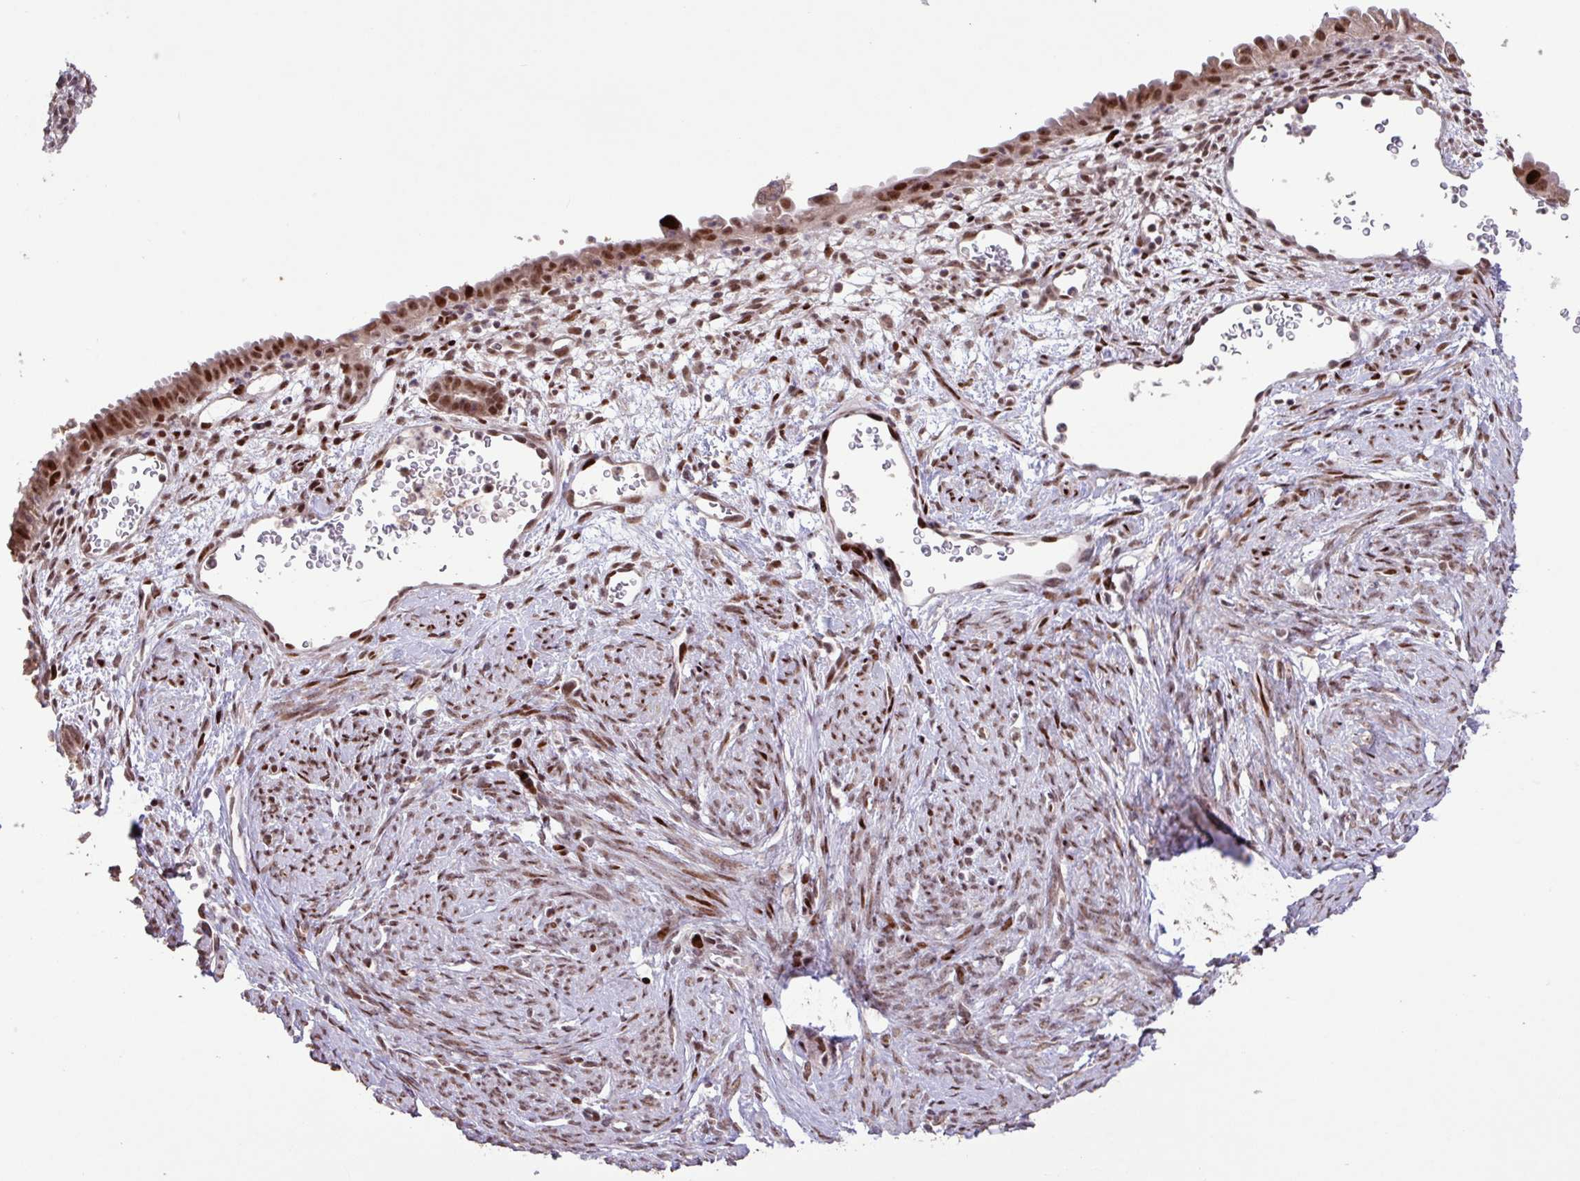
{"staining": {"intensity": "moderate", "quantity": ">75%", "location": "nuclear"}, "tissue": "endometrial cancer", "cell_type": "Tumor cells", "image_type": "cancer", "snomed": [{"axis": "morphology", "description": "Adenocarcinoma, NOS"}, {"axis": "topography", "description": "Endometrium"}], "caption": "Human endometrial cancer (adenocarcinoma) stained for a protein (brown) reveals moderate nuclear positive positivity in about >75% of tumor cells.", "gene": "ZNF709", "patient": {"sex": "female", "age": 51}}